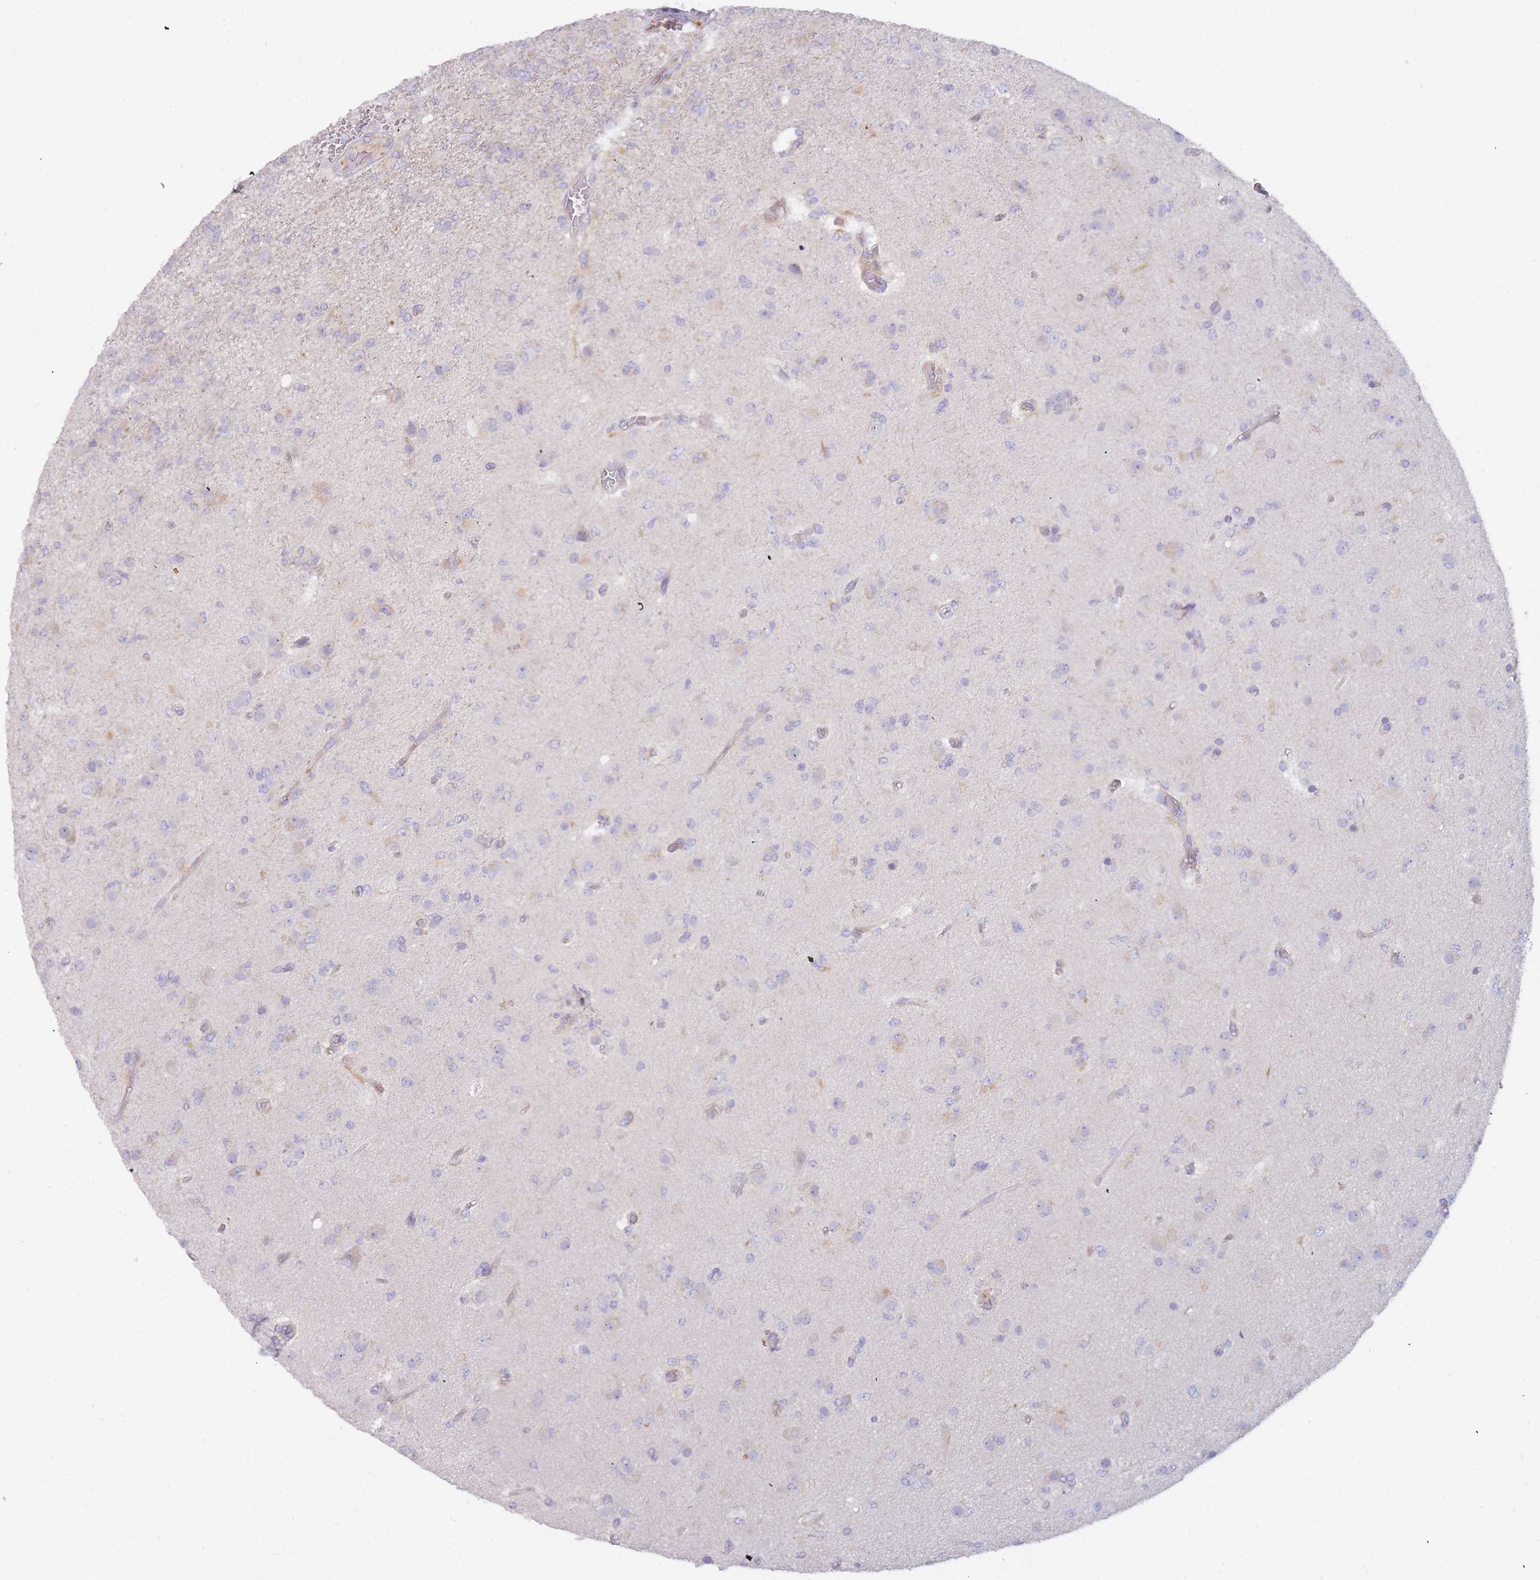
{"staining": {"intensity": "negative", "quantity": "none", "location": "none"}, "tissue": "glioma", "cell_type": "Tumor cells", "image_type": "cancer", "snomed": [{"axis": "morphology", "description": "Glioma, malignant, High grade"}, {"axis": "topography", "description": "Brain"}], "caption": "Tumor cells are negative for protein expression in human glioma.", "gene": "SLC35E4", "patient": {"sex": "female", "age": 74}}